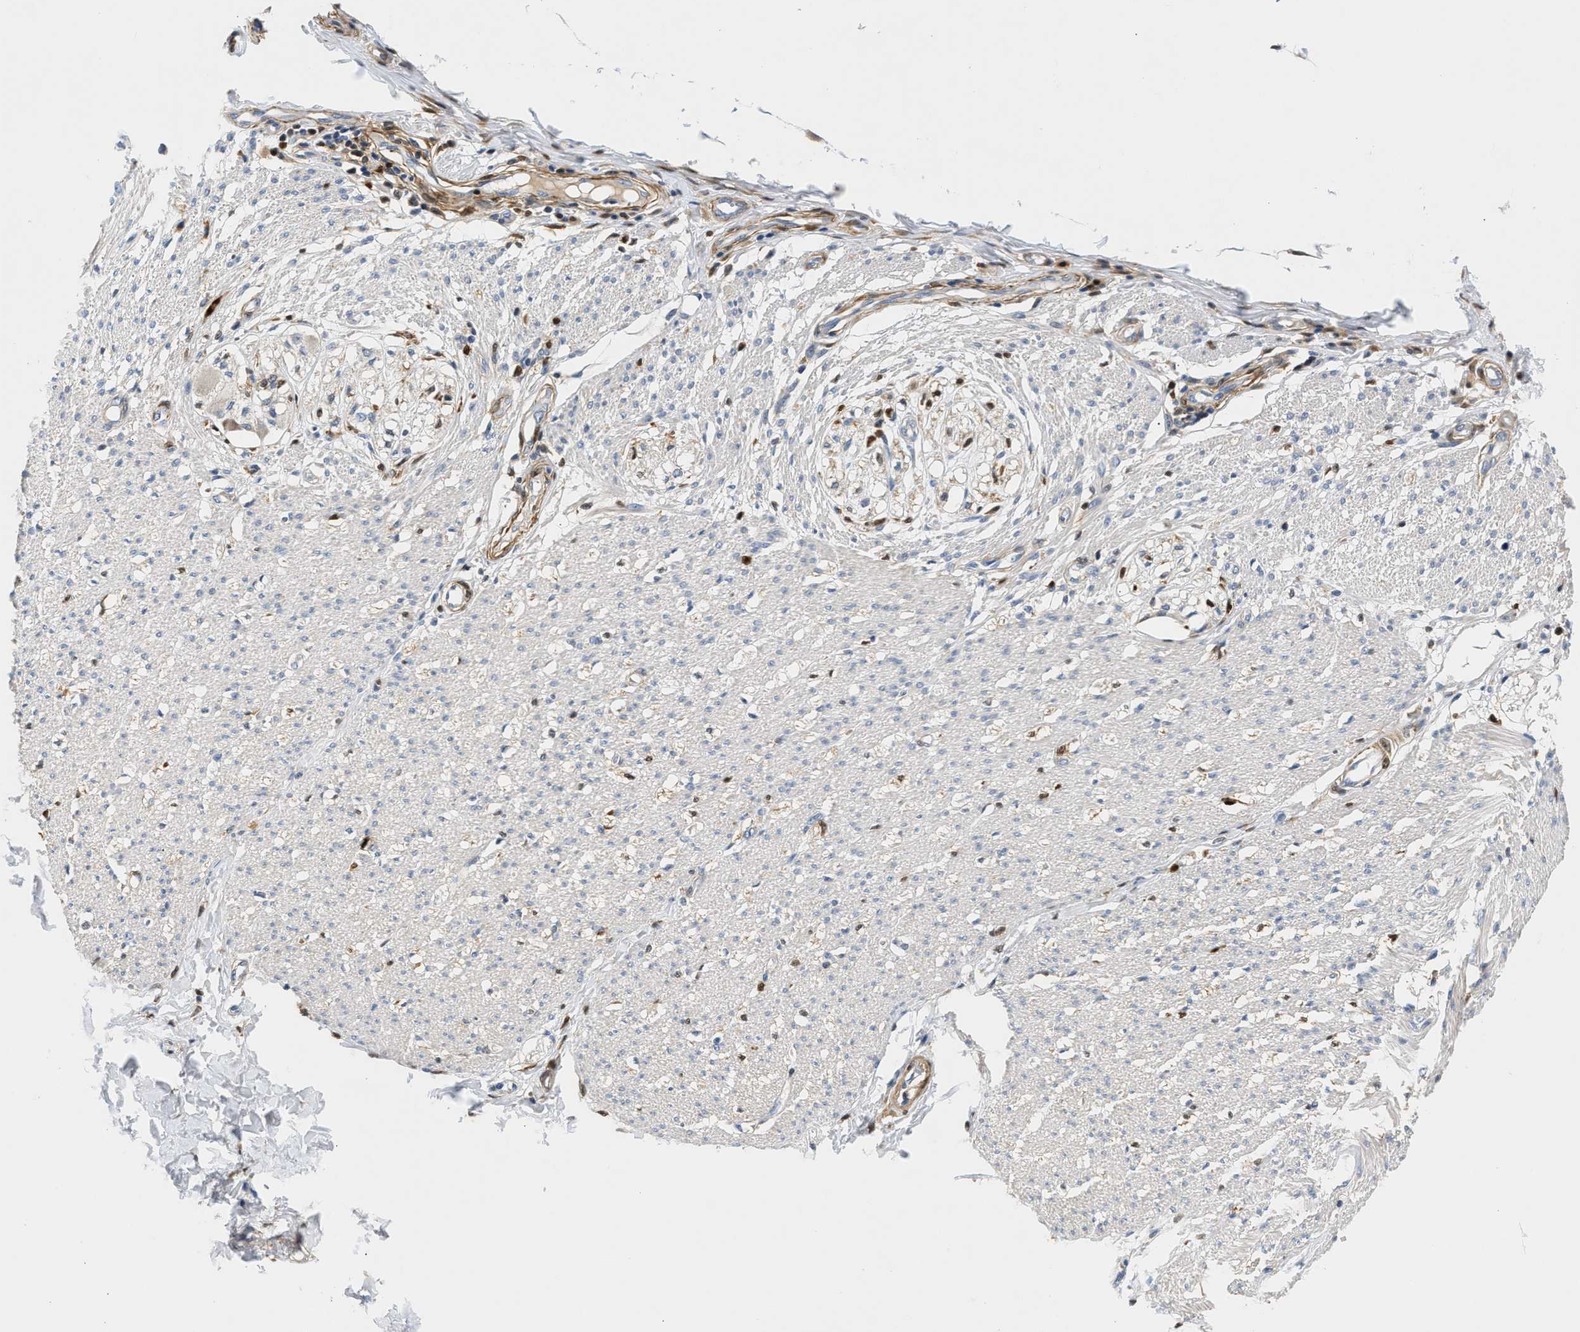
{"staining": {"intensity": "negative", "quantity": "none", "location": "none"}, "tissue": "smooth muscle", "cell_type": "Smooth muscle cells", "image_type": "normal", "snomed": [{"axis": "morphology", "description": "Normal tissue, NOS"}, {"axis": "morphology", "description": "Adenocarcinoma, NOS"}, {"axis": "topography", "description": "Colon"}, {"axis": "topography", "description": "Peripheral nerve tissue"}], "caption": "Smooth muscle cells show no significant positivity in benign smooth muscle.", "gene": "SLIT2", "patient": {"sex": "male", "age": 14}}